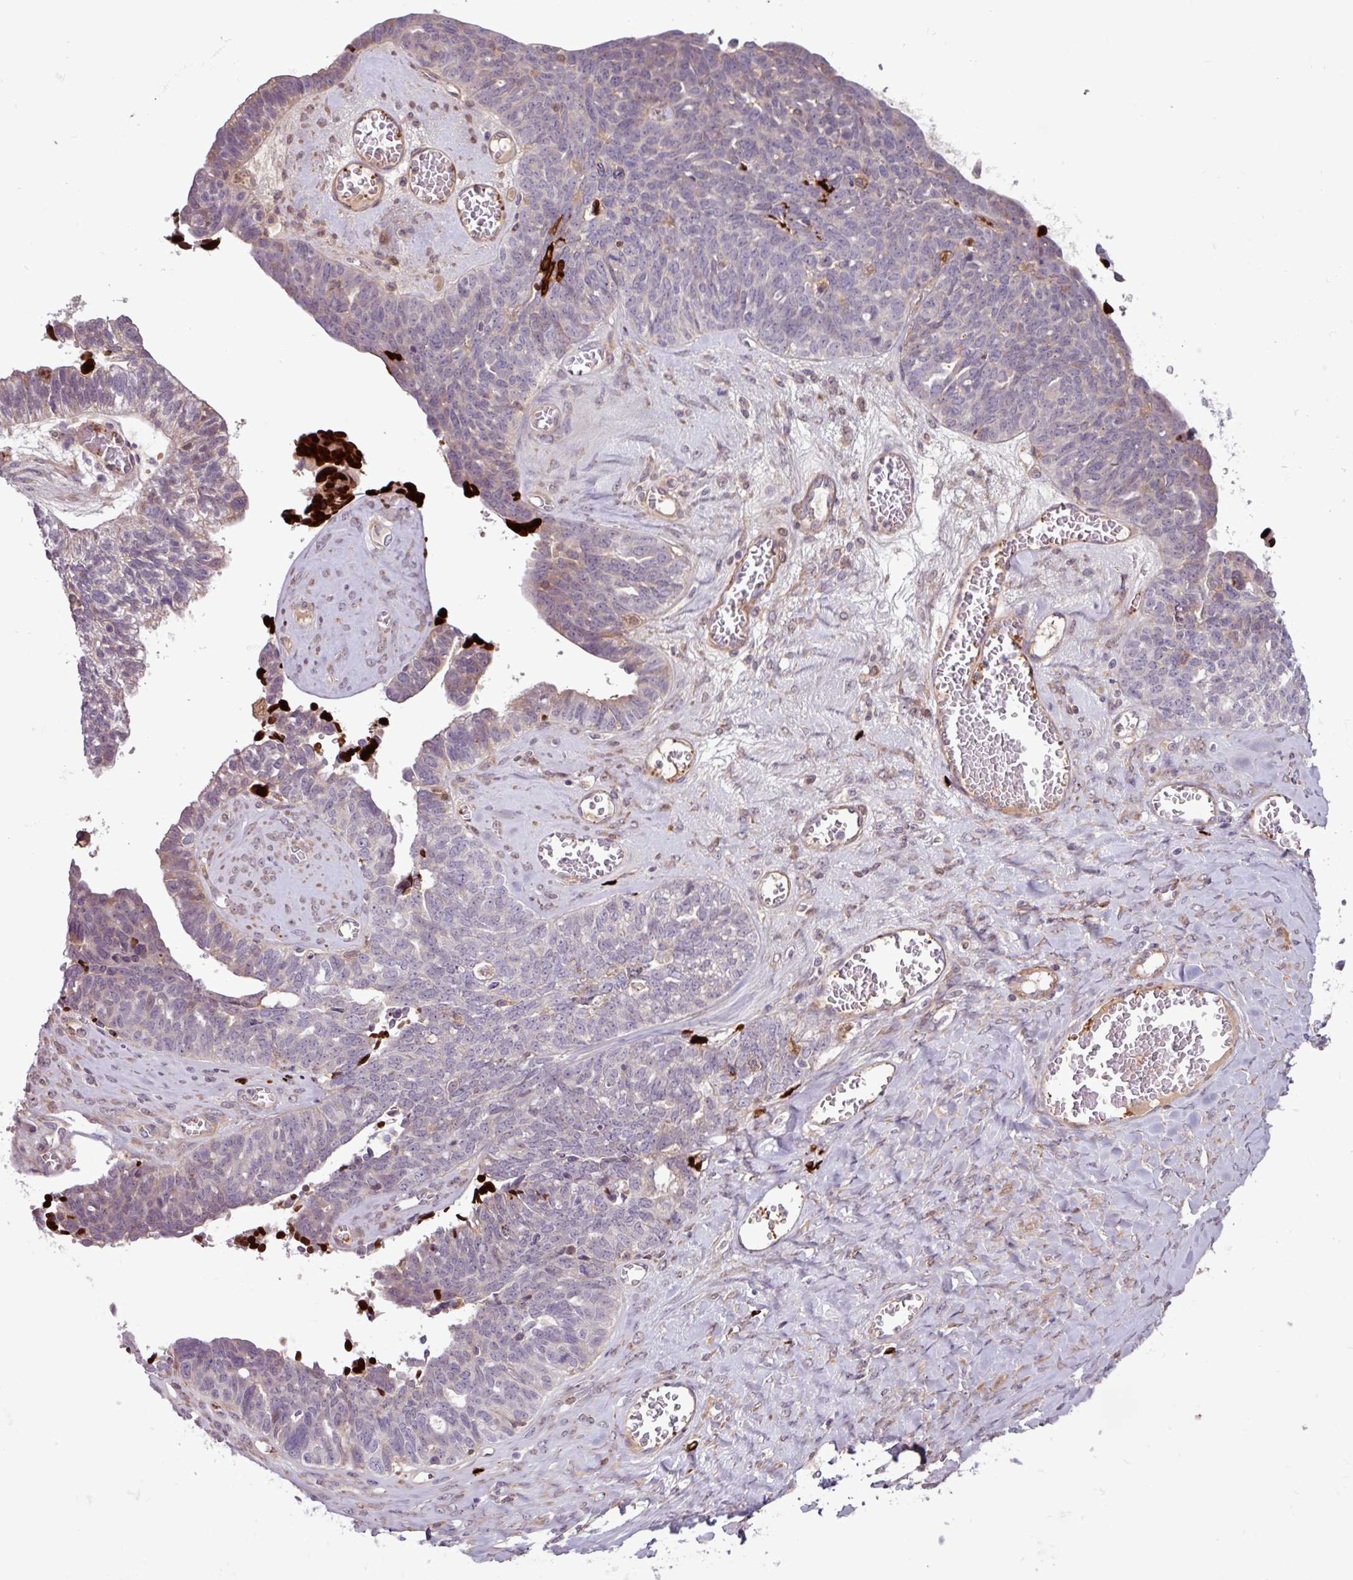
{"staining": {"intensity": "weak", "quantity": "<25%", "location": "cytoplasmic/membranous"}, "tissue": "ovarian cancer", "cell_type": "Tumor cells", "image_type": "cancer", "snomed": [{"axis": "morphology", "description": "Cystadenocarcinoma, serous, NOS"}, {"axis": "topography", "description": "Ovary"}], "caption": "High magnification brightfield microscopy of ovarian cancer stained with DAB (3,3'-diaminobenzidine) (brown) and counterstained with hematoxylin (blue): tumor cells show no significant expression.", "gene": "PCED1A", "patient": {"sex": "female", "age": 79}}